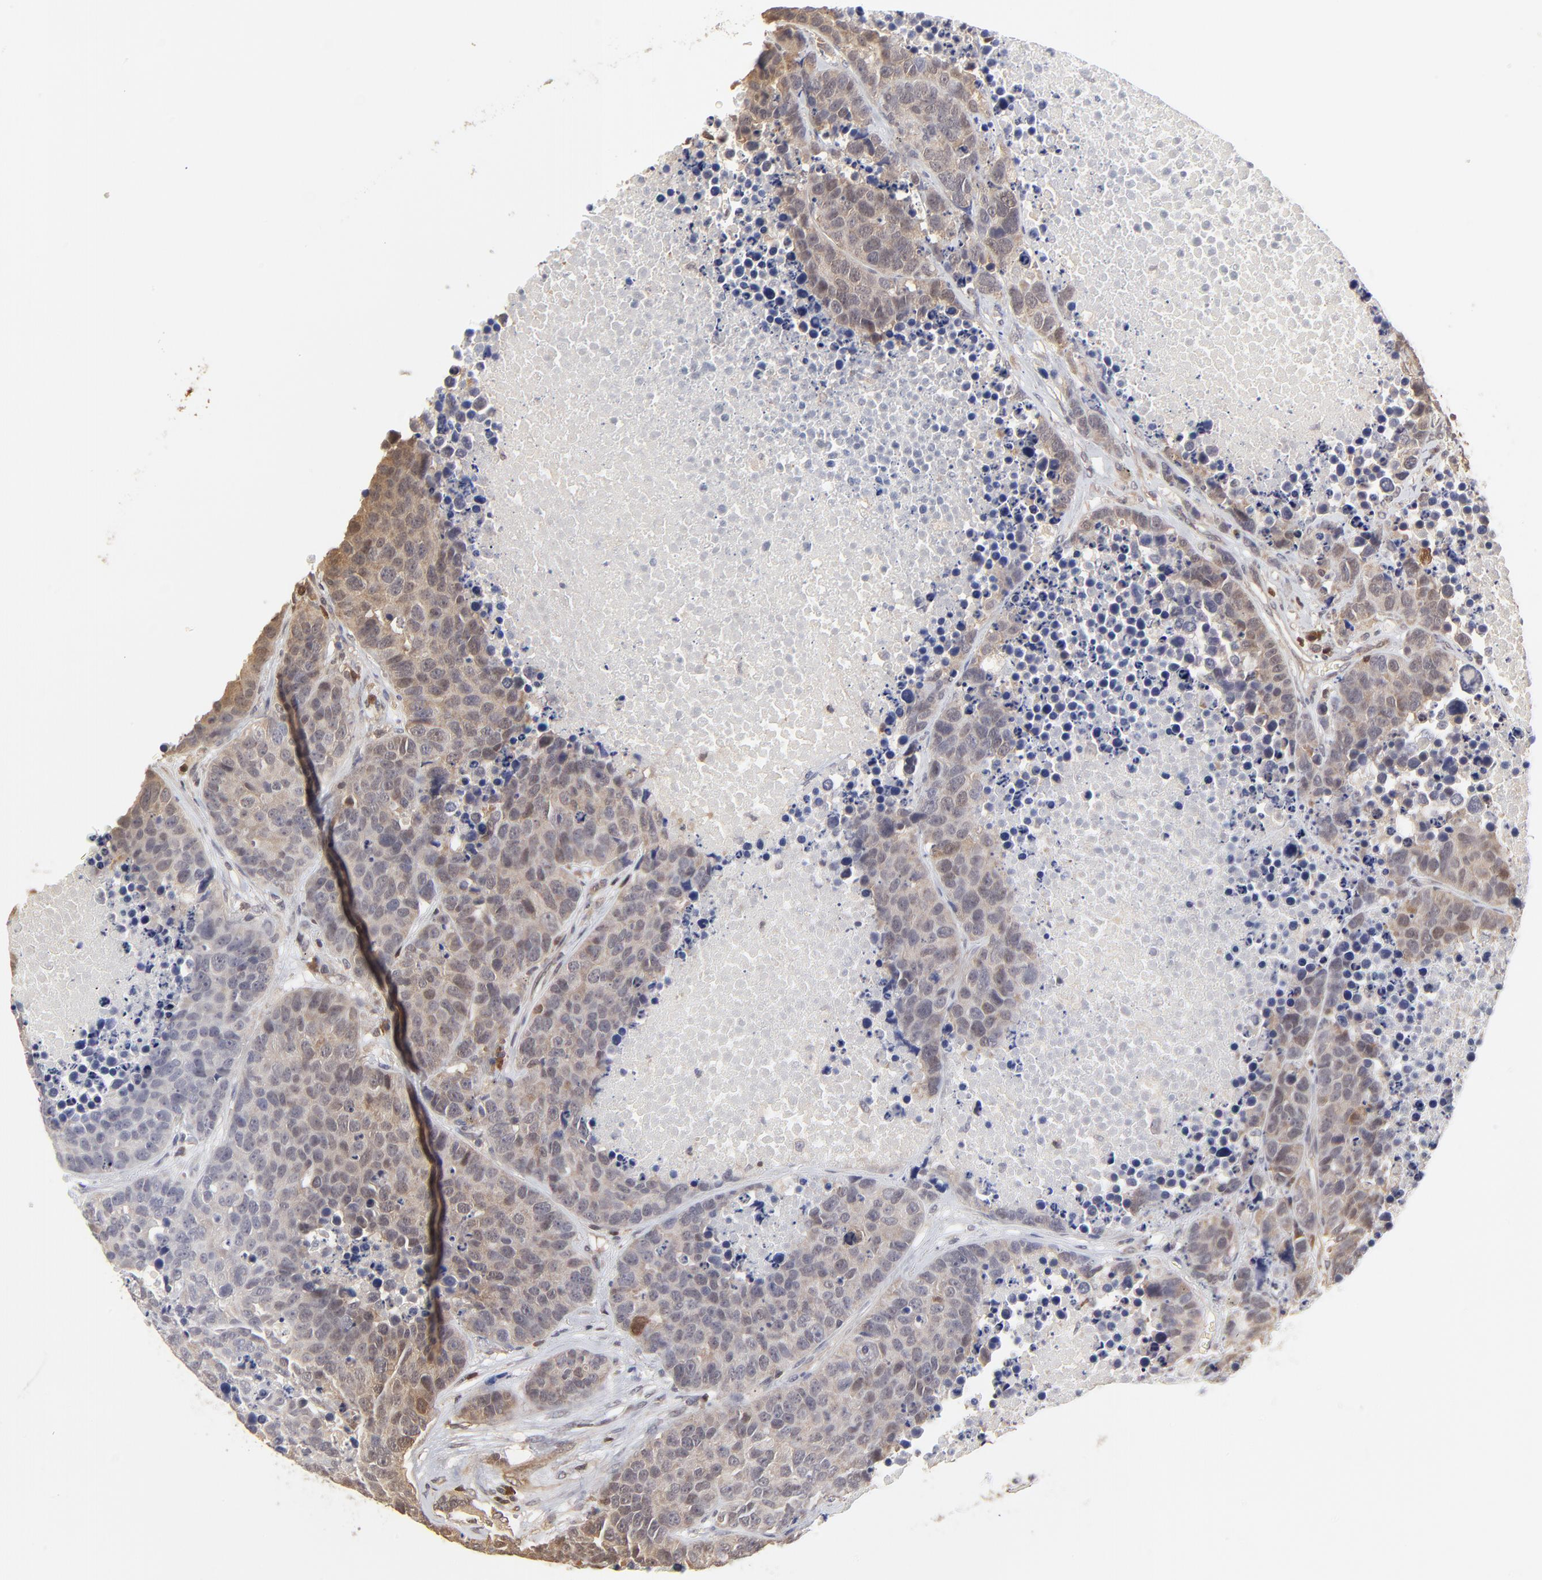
{"staining": {"intensity": "weak", "quantity": "<25%", "location": "cytoplasmic/membranous"}, "tissue": "carcinoid", "cell_type": "Tumor cells", "image_type": "cancer", "snomed": [{"axis": "morphology", "description": "Carcinoid, malignant, NOS"}, {"axis": "topography", "description": "Lung"}], "caption": "Human carcinoid stained for a protein using immunohistochemistry (IHC) demonstrates no positivity in tumor cells.", "gene": "CASP3", "patient": {"sex": "male", "age": 60}}